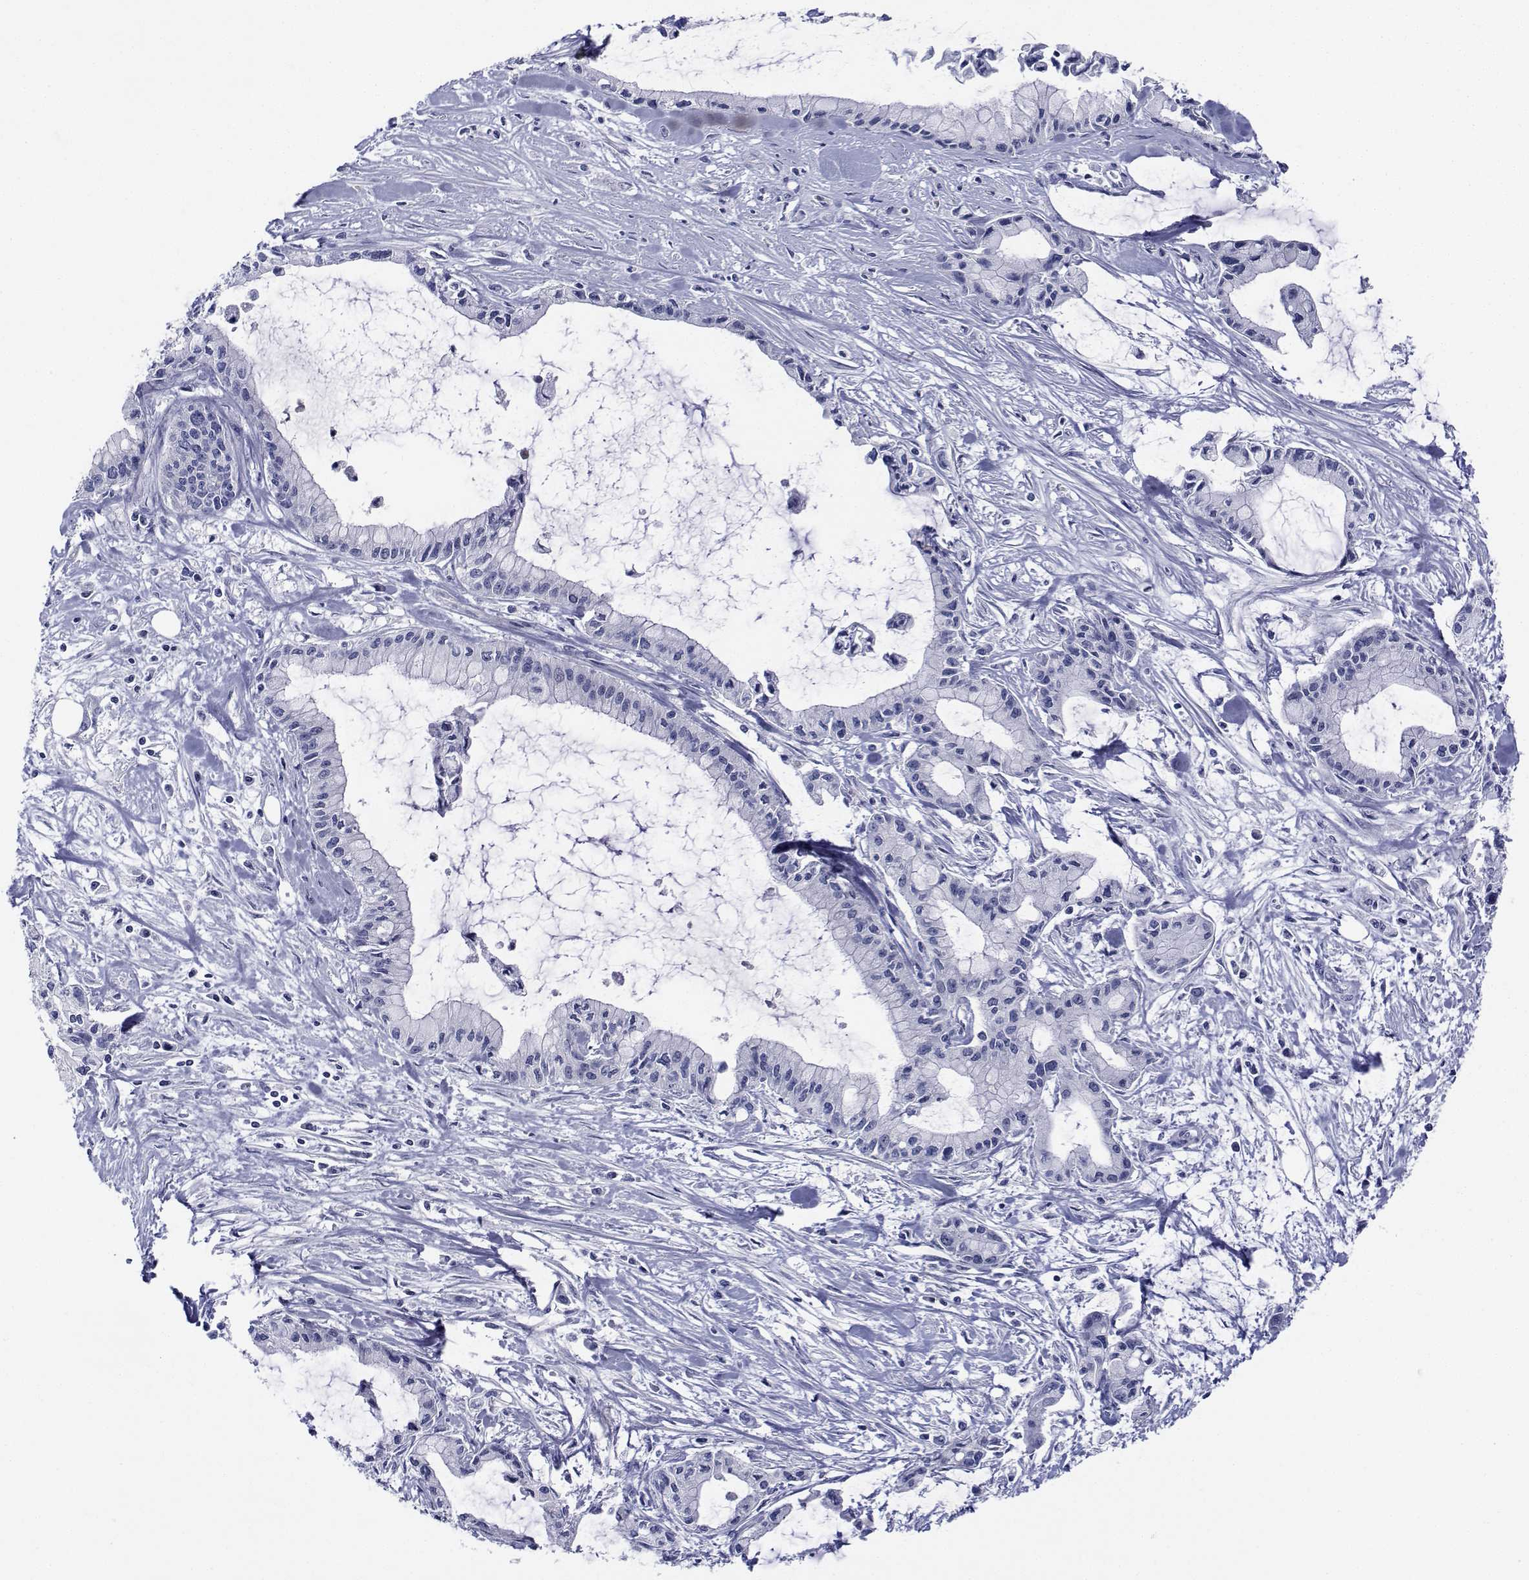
{"staining": {"intensity": "negative", "quantity": "none", "location": "none"}, "tissue": "pancreatic cancer", "cell_type": "Tumor cells", "image_type": "cancer", "snomed": [{"axis": "morphology", "description": "Adenocarcinoma, NOS"}, {"axis": "topography", "description": "Pancreas"}], "caption": "This is an IHC photomicrograph of human adenocarcinoma (pancreatic). There is no expression in tumor cells.", "gene": "PLXNA4", "patient": {"sex": "male", "age": 48}}